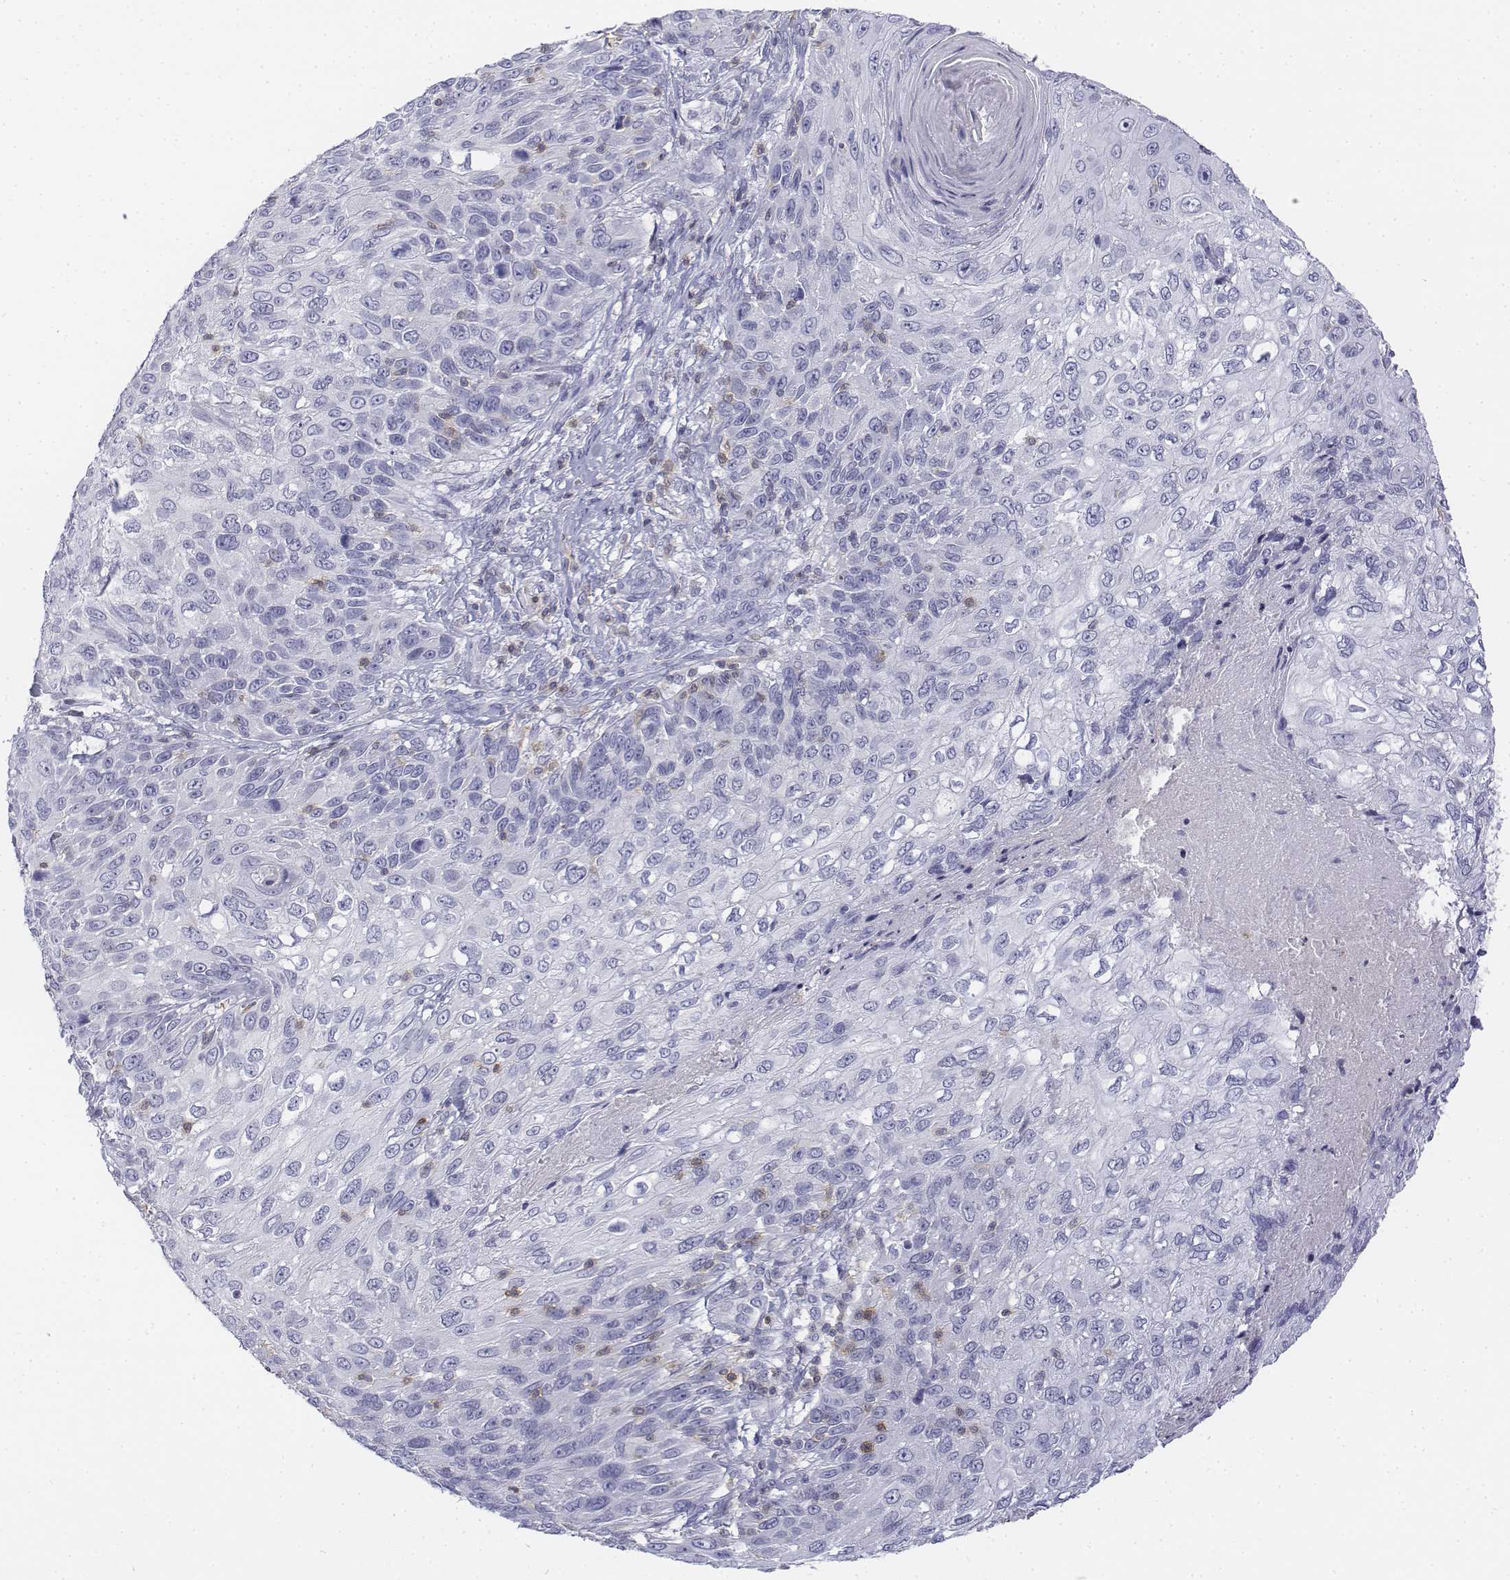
{"staining": {"intensity": "negative", "quantity": "none", "location": "none"}, "tissue": "skin cancer", "cell_type": "Tumor cells", "image_type": "cancer", "snomed": [{"axis": "morphology", "description": "Squamous cell carcinoma, NOS"}, {"axis": "topography", "description": "Skin"}], "caption": "High power microscopy histopathology image of an immunohistochemistry (IHC) histopathology image of skin cancer (squamous cell carcinoma), revealing no significant staining in tumor cells. (DAB immunohistochemistry with hematoxylin counter stain).", "gene": "CD3E", "patient": {"sex": "male", "age": 92}}